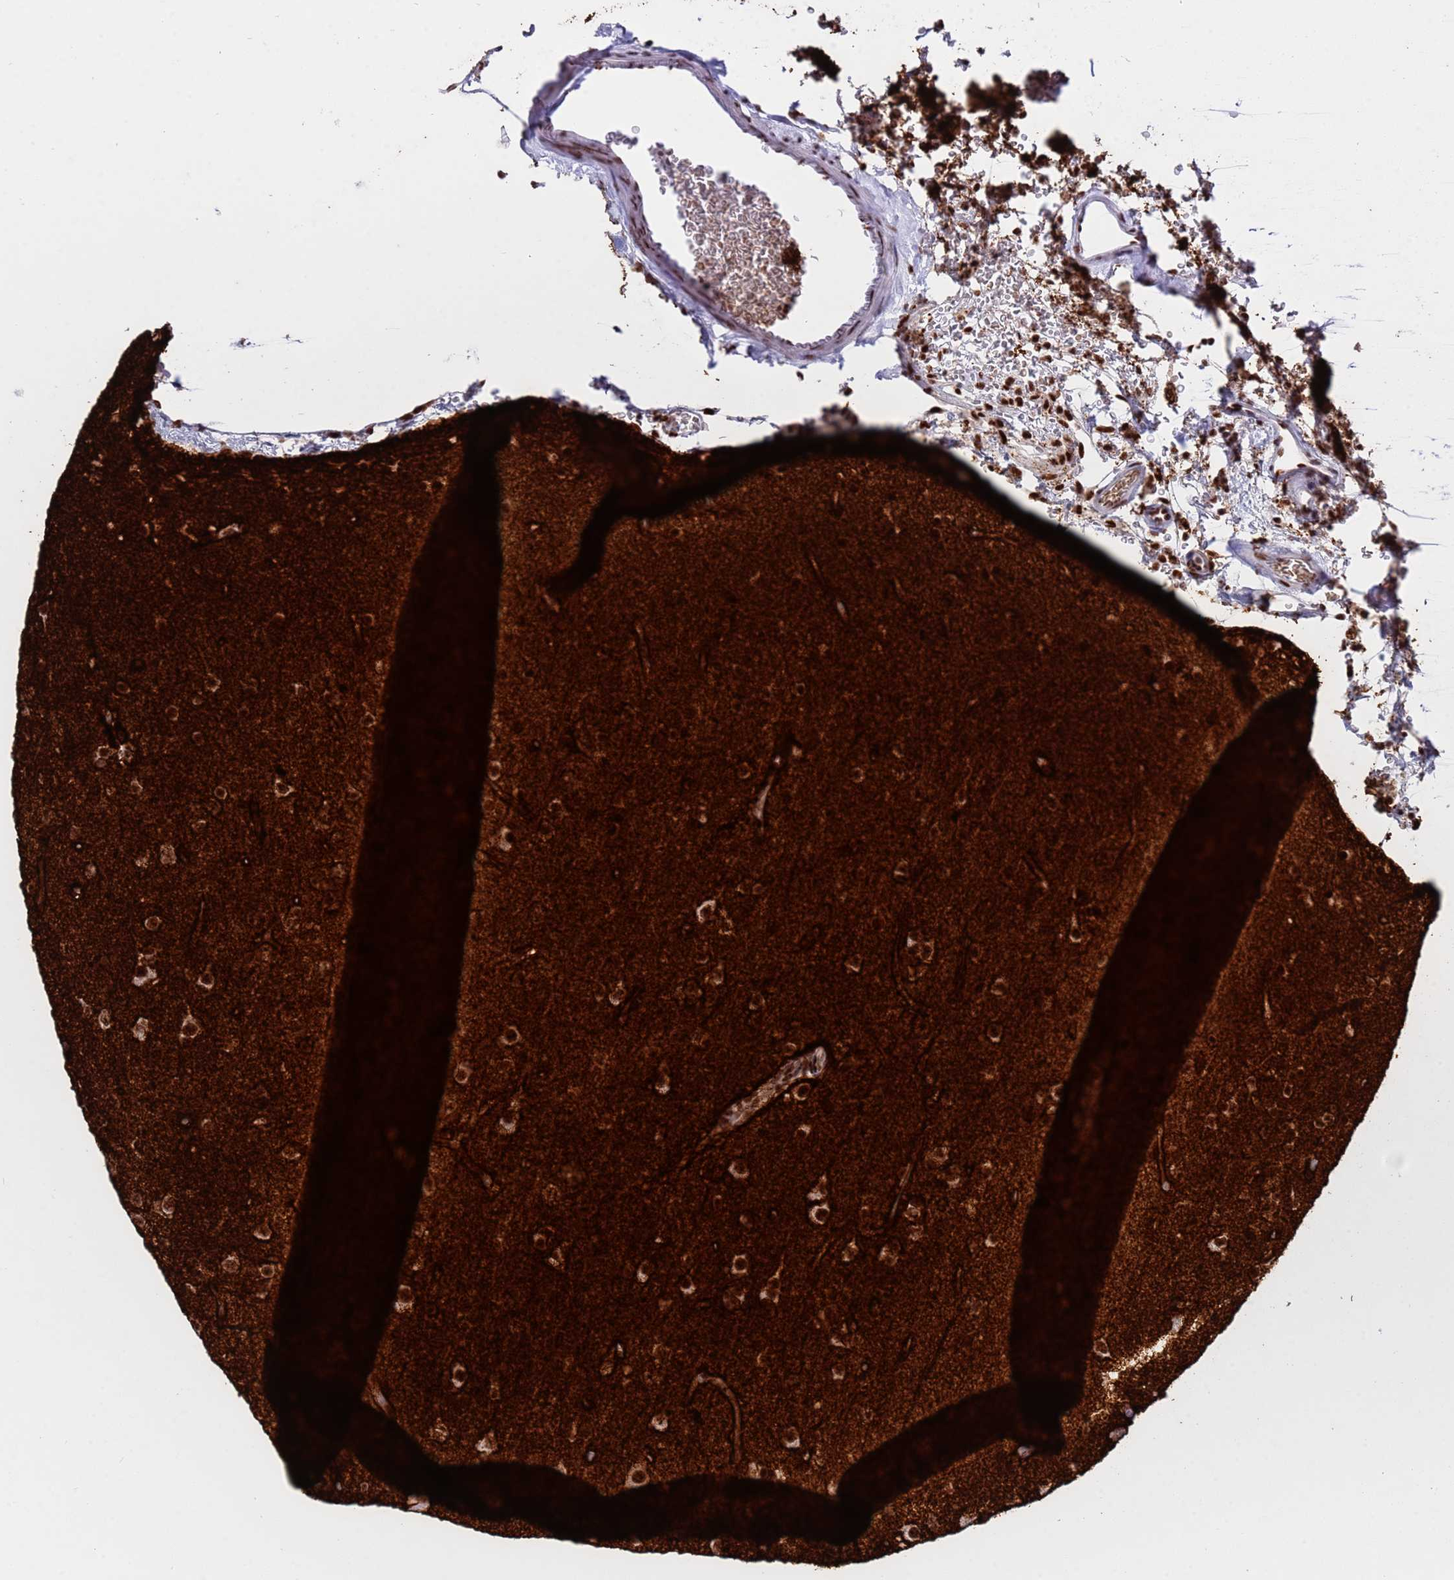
{"staining": {"intensity": "strong", "quantity": ">75%", "location": "cytoplasmic/membranous,nuclear"}, "tissue": "glioma", "cell_type": "Tumor cells", "image_type": "cancer", "snomed": [{"axis": "morphology", "description": "Glioma, malignant, Low grade"}, {"axis": "topography", "description": "Brain"}], "caption": "Human malignant glioma (low-grade) stained with a brown dye displays strong cytoplasmic/membranous and nuclear positive staining in approximately >75% of tumor cells.", "gene": "THOC2", "patient": {"sex": "male", "age": 65}}